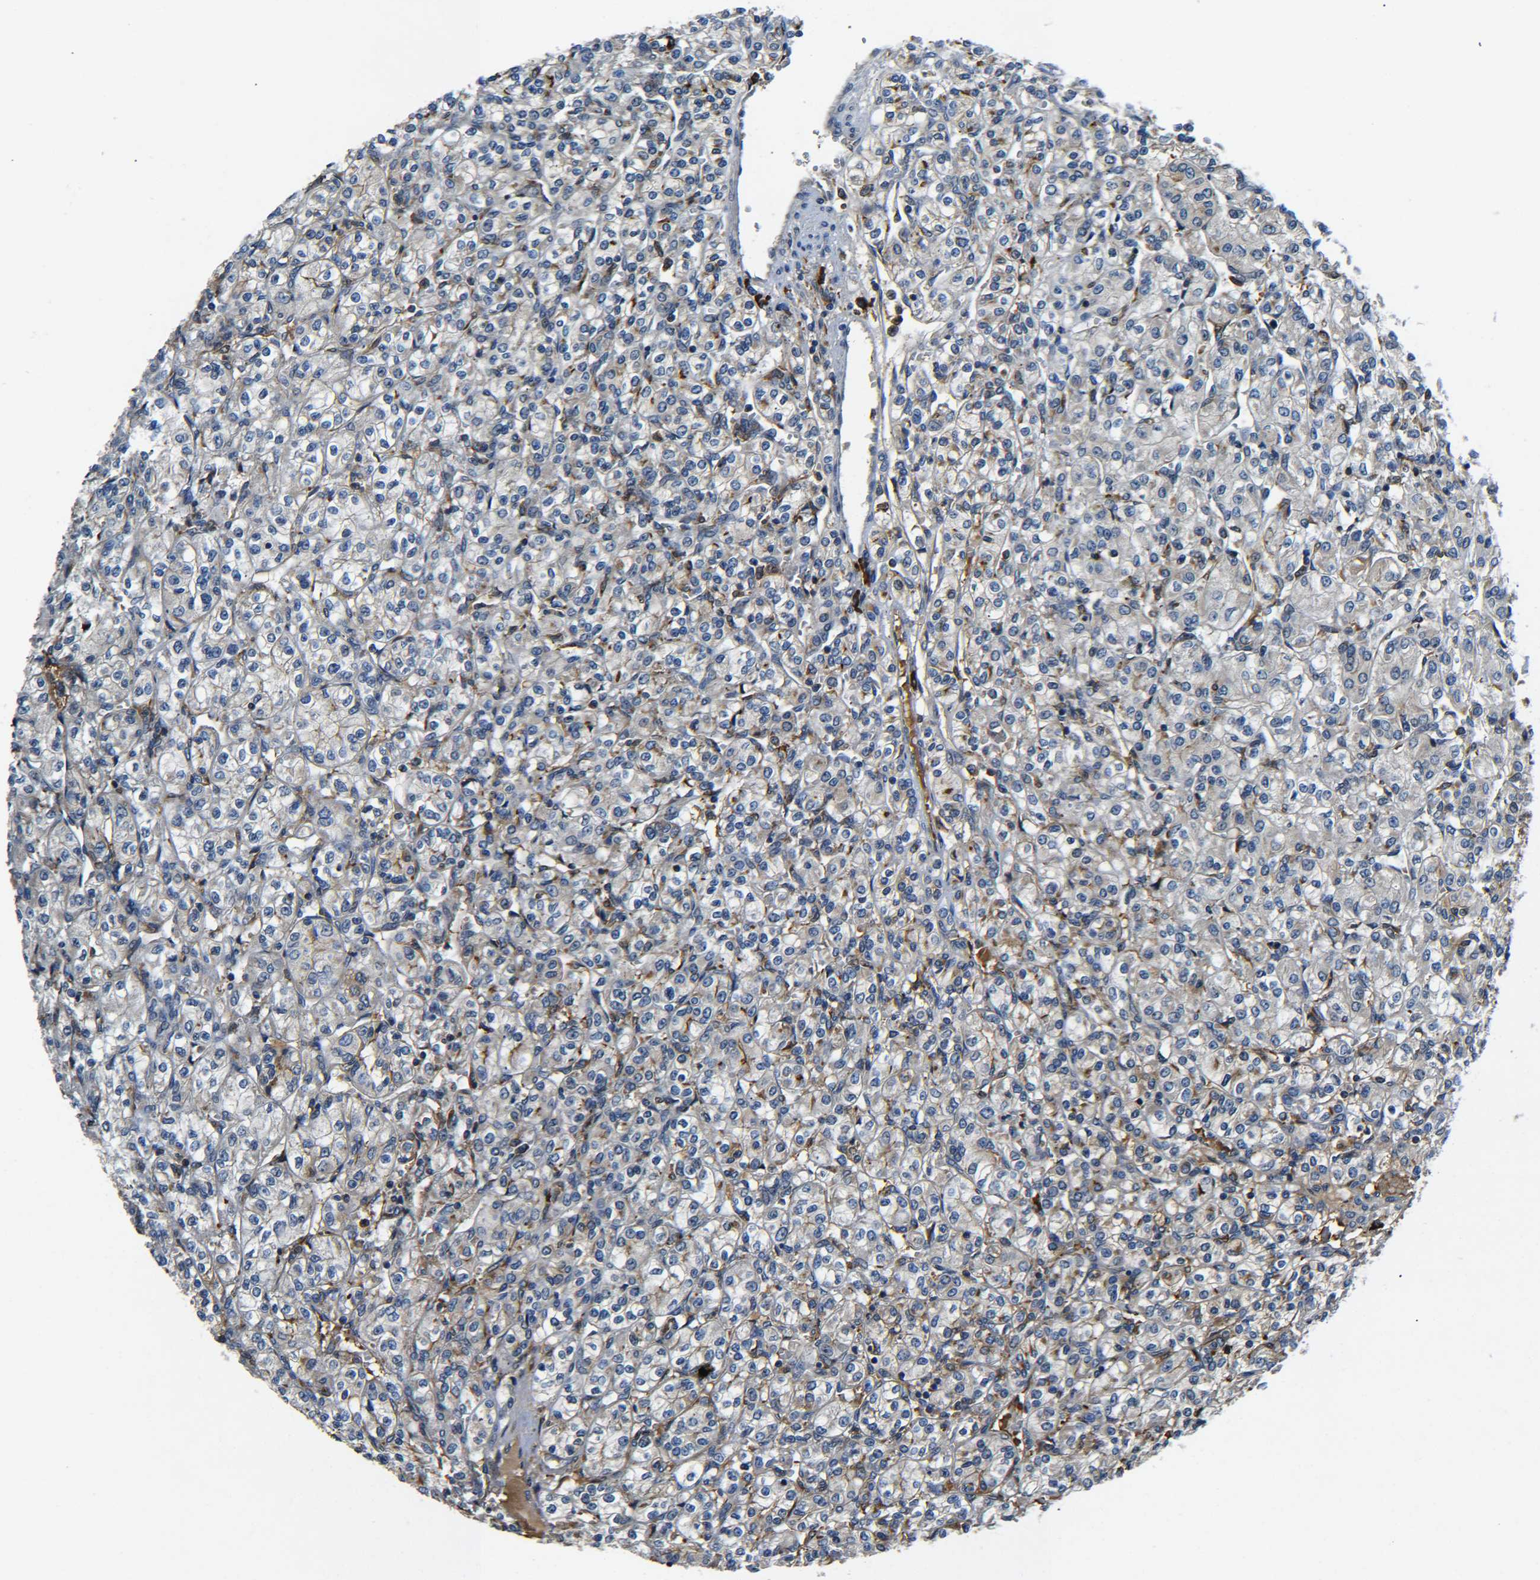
{"staining": {"intensity": "weak", "quantity": "25%-75%", "location": "cytoplasmic/membranous"}, "tissue": "renal cancer", "cell_type": "Tumor cells", "image_type": "cancer", "snomed": [{"axis": "morphology", "description": "Adenocarcinoma, NOS"}, {"axis": "topography", "description": "Kidney"}], "caption": "IHC staining of renal cancer (adenocarcinoma), which demonstrates low levels of weak cytoplasmic/membranous staining in about 25%-75% of tumor cells indicating weak cytoplasmic/membranous protein expression. The staining was performed using DAB (3,3'-diaminobenzidine) (brown) for protein detection and nuclei were counterstained in hematoxylin (blue).", "gene": "RAB1B", "patient": {"sex": "male", "age": 77}}